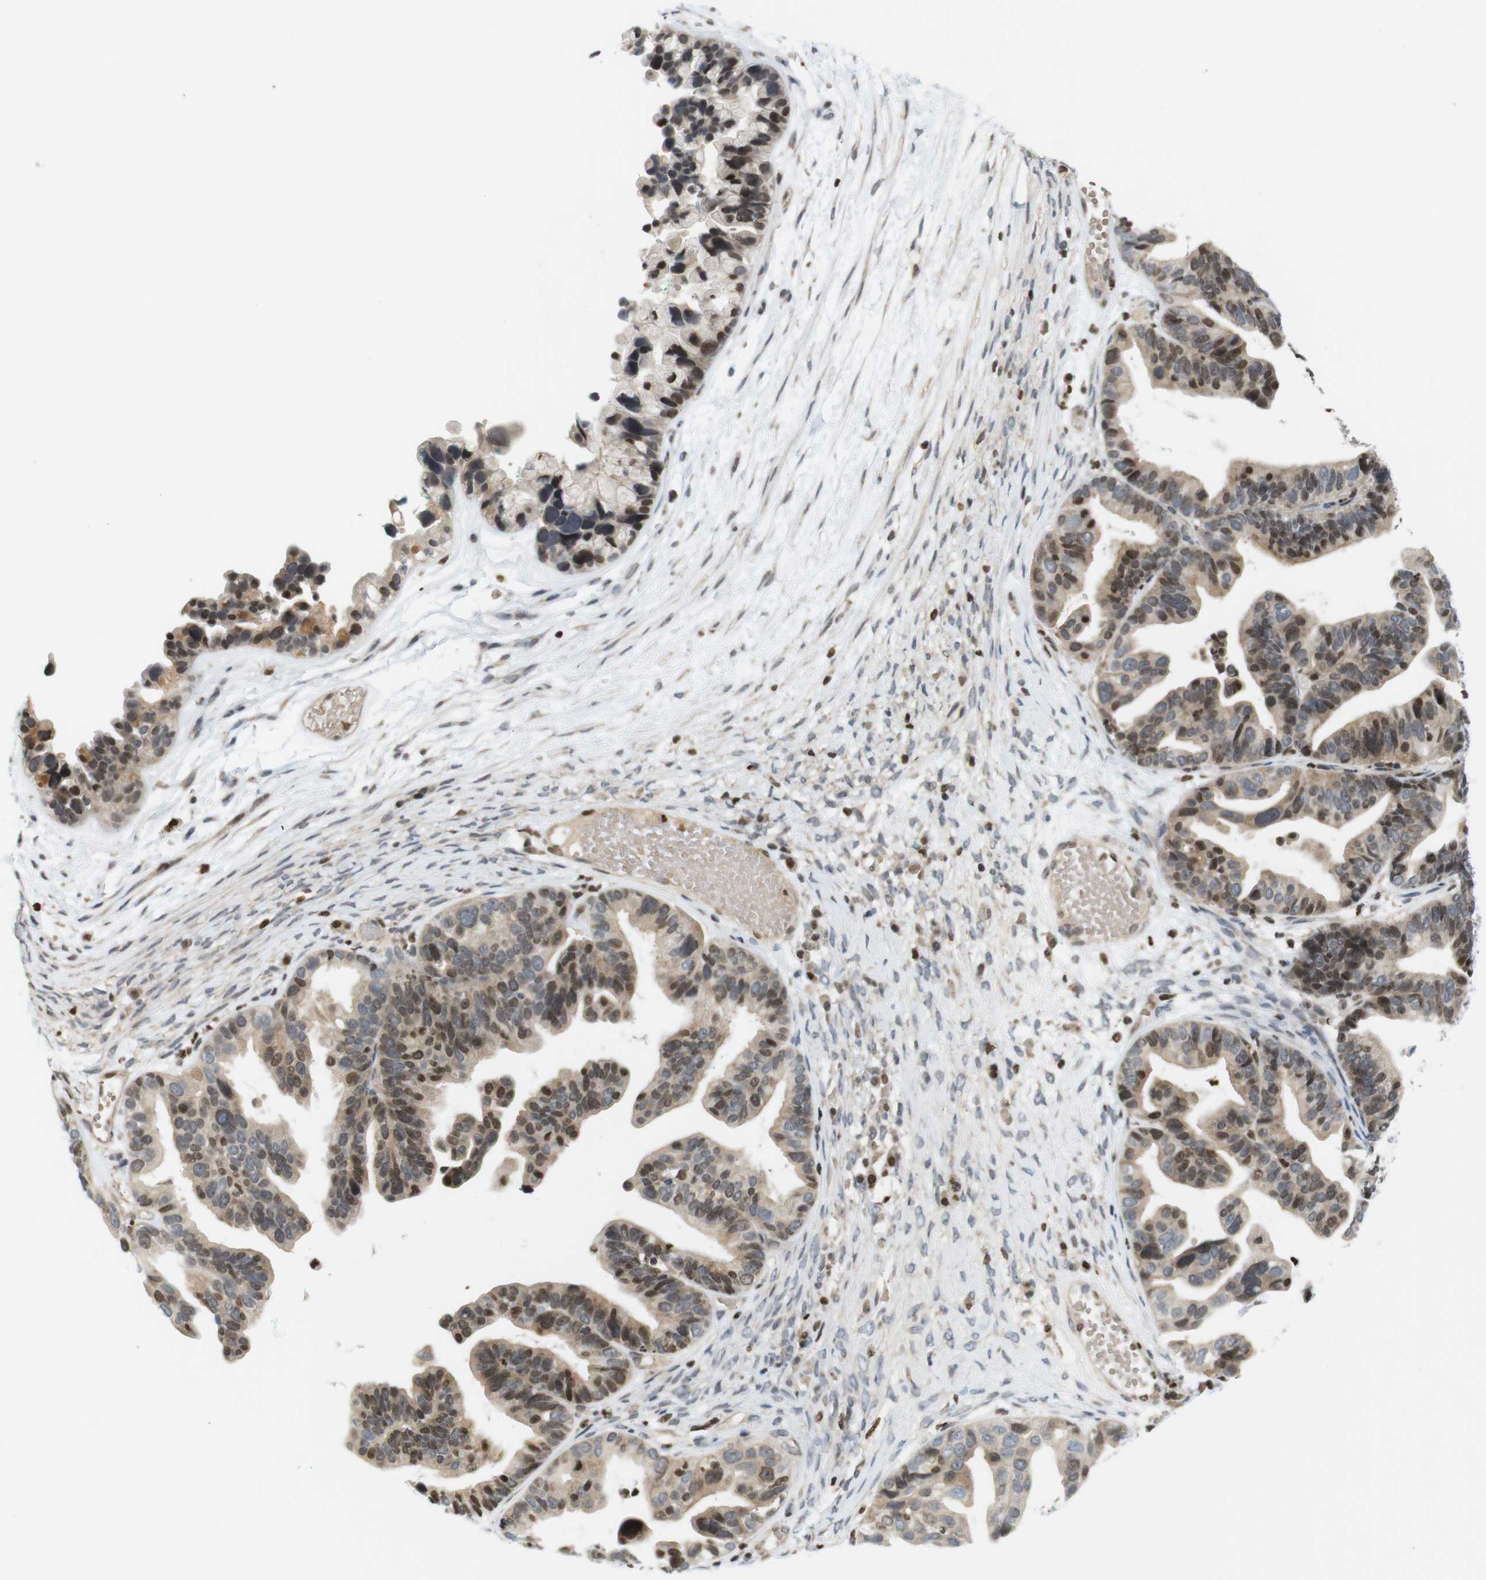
{"staining": {"intensity": "moderate", "quantity": "25%-75%", "location": "cytoplasmic/membranous,nuclear"}, "tissue": "ovarian cancer", "cell_type": "Tumor cells", "image_type": "cancer", "snomed": [{"axis": "morphology", "description": "Cystadenocarcinoma, serous, NOS"}, {"axis": "topography", "description": "Ovary"}], "caption": "A high-resolution micrograph shows immunohistochemistry staining of ovarian serous cystadenocarcinoma, which displays moderate cytoplasmic/membranous and nuclear positivity in about 25%-75% of tumor cells. Ihc stains the protein in brown and the nuclei are stained blue.", "gene": "MBD1", "patient": {"sex": "female", "age": 56}}